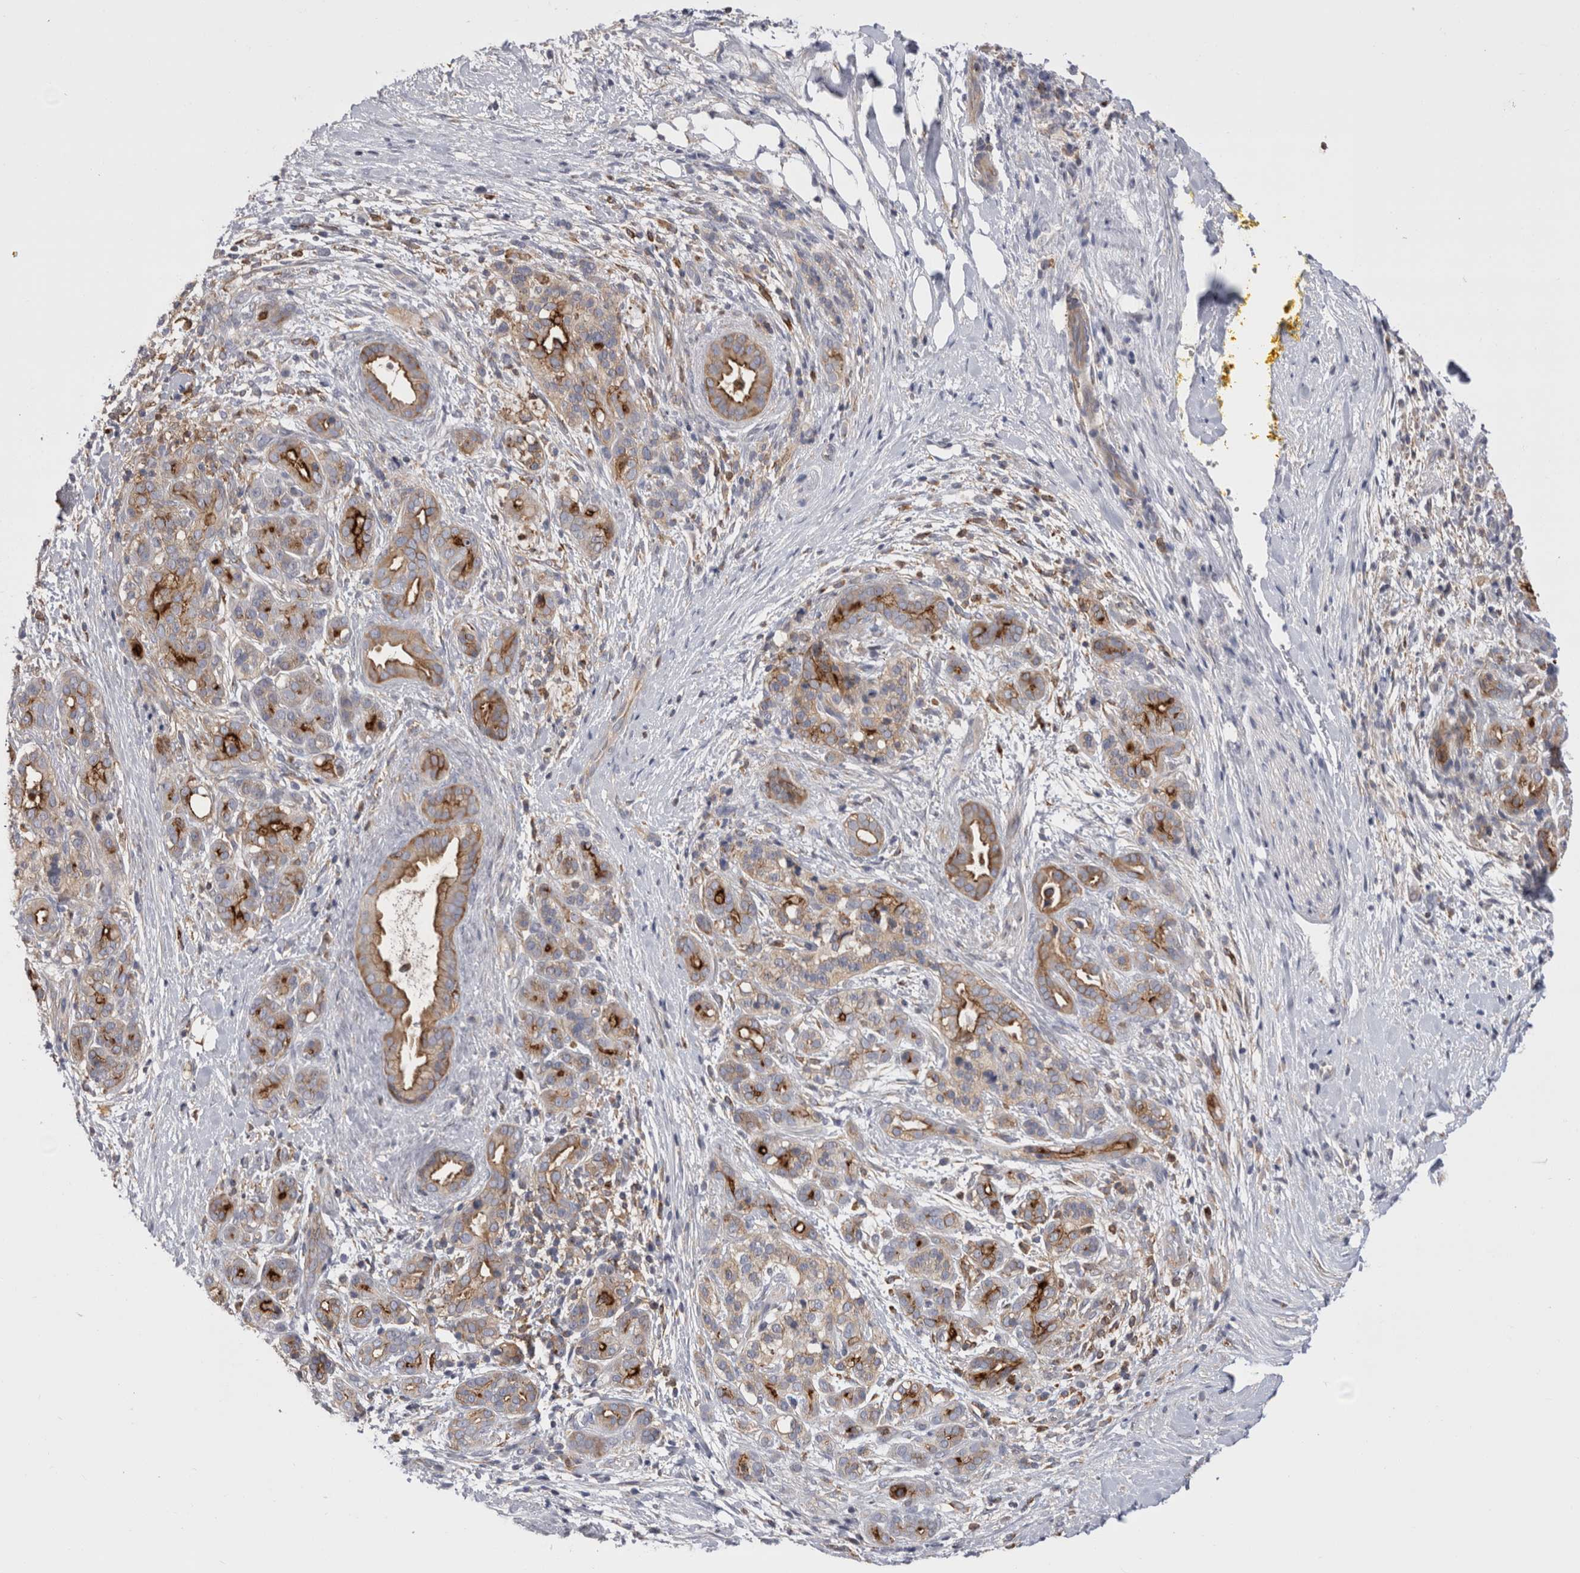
{"staining": {"intensity": "strong", "quantity": "25%-75%", "location": "cytoplasmic/membranous"}, "tissue": "pancreatic cancer", "cell_type": "Tumor cells", "image_type": "cancer", "snomed": [{"axis": "morphology", "description": "Adenocarcinoma, NOS"}, {"axis": "topography", "description": "Pancreas"}], "caption": "A brown stain labels strong cytoplasmic/membranous staining of a protein in pancreatic cancer tumor cells.", "gene": "RAB11FIP1", "patient": {"sex": "male", "age": 58}}